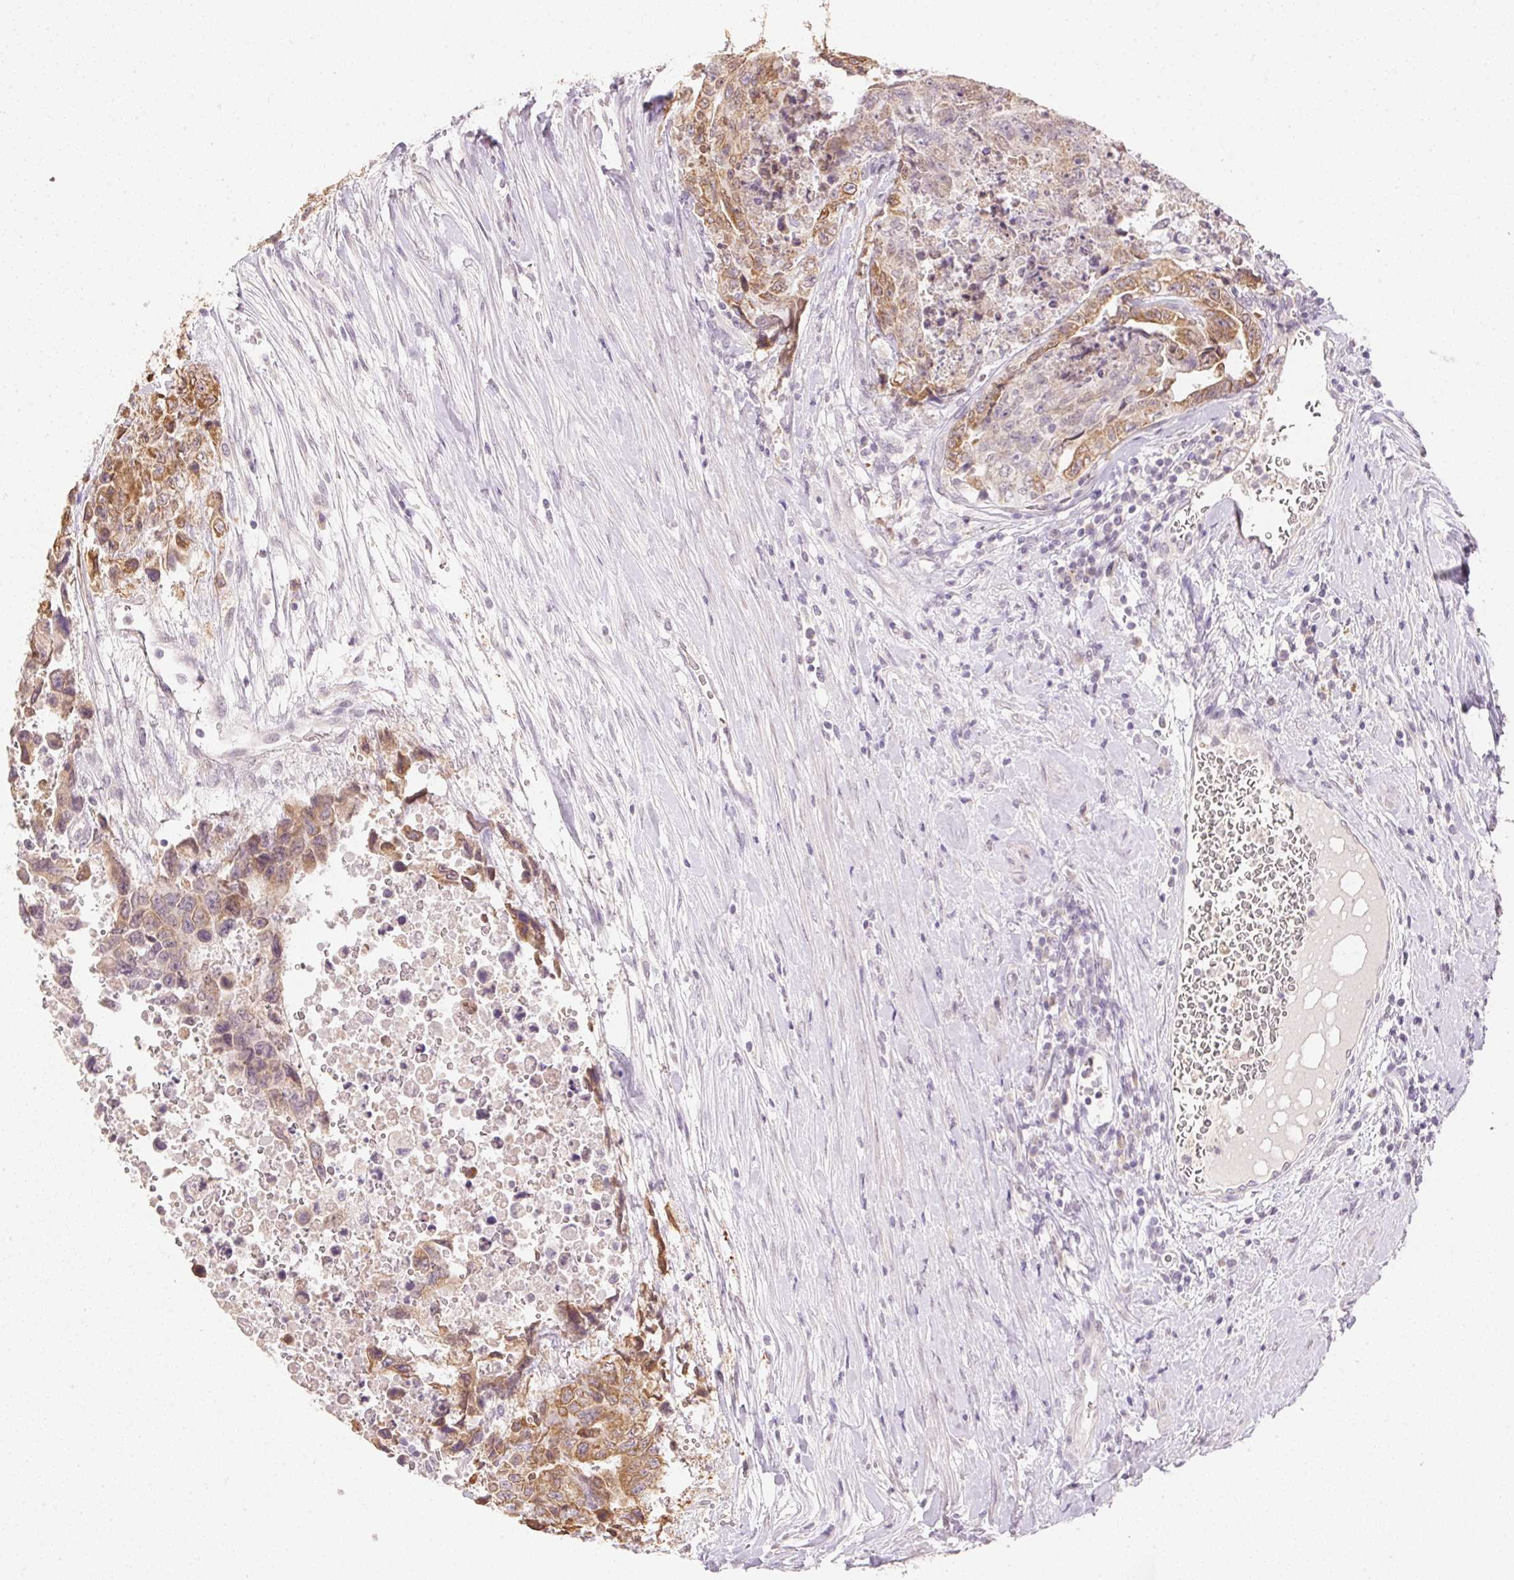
{"staining": {"intensity": "moderate", "quantity": ">75%", "location": "cytoplasmic/membranous"}, "tissue": "testis cancer", "cell_type": "Tumor cells", "image_type": "cancer", "snomed": [{"axis": "morphology", "description": "Carcinoma, Embryonal, NOS"}, {"axis": "topography", "description": "Testis"}], "caption": "This is a histology image of immunohistochemistry (IHC) staining of testis embryonal carcinoma, which shows moderate positivity in the cytoplasmic/membranous of tumor cells.", "gene": "DHCR24", "patient": {"sex": "male", "age": 24}}